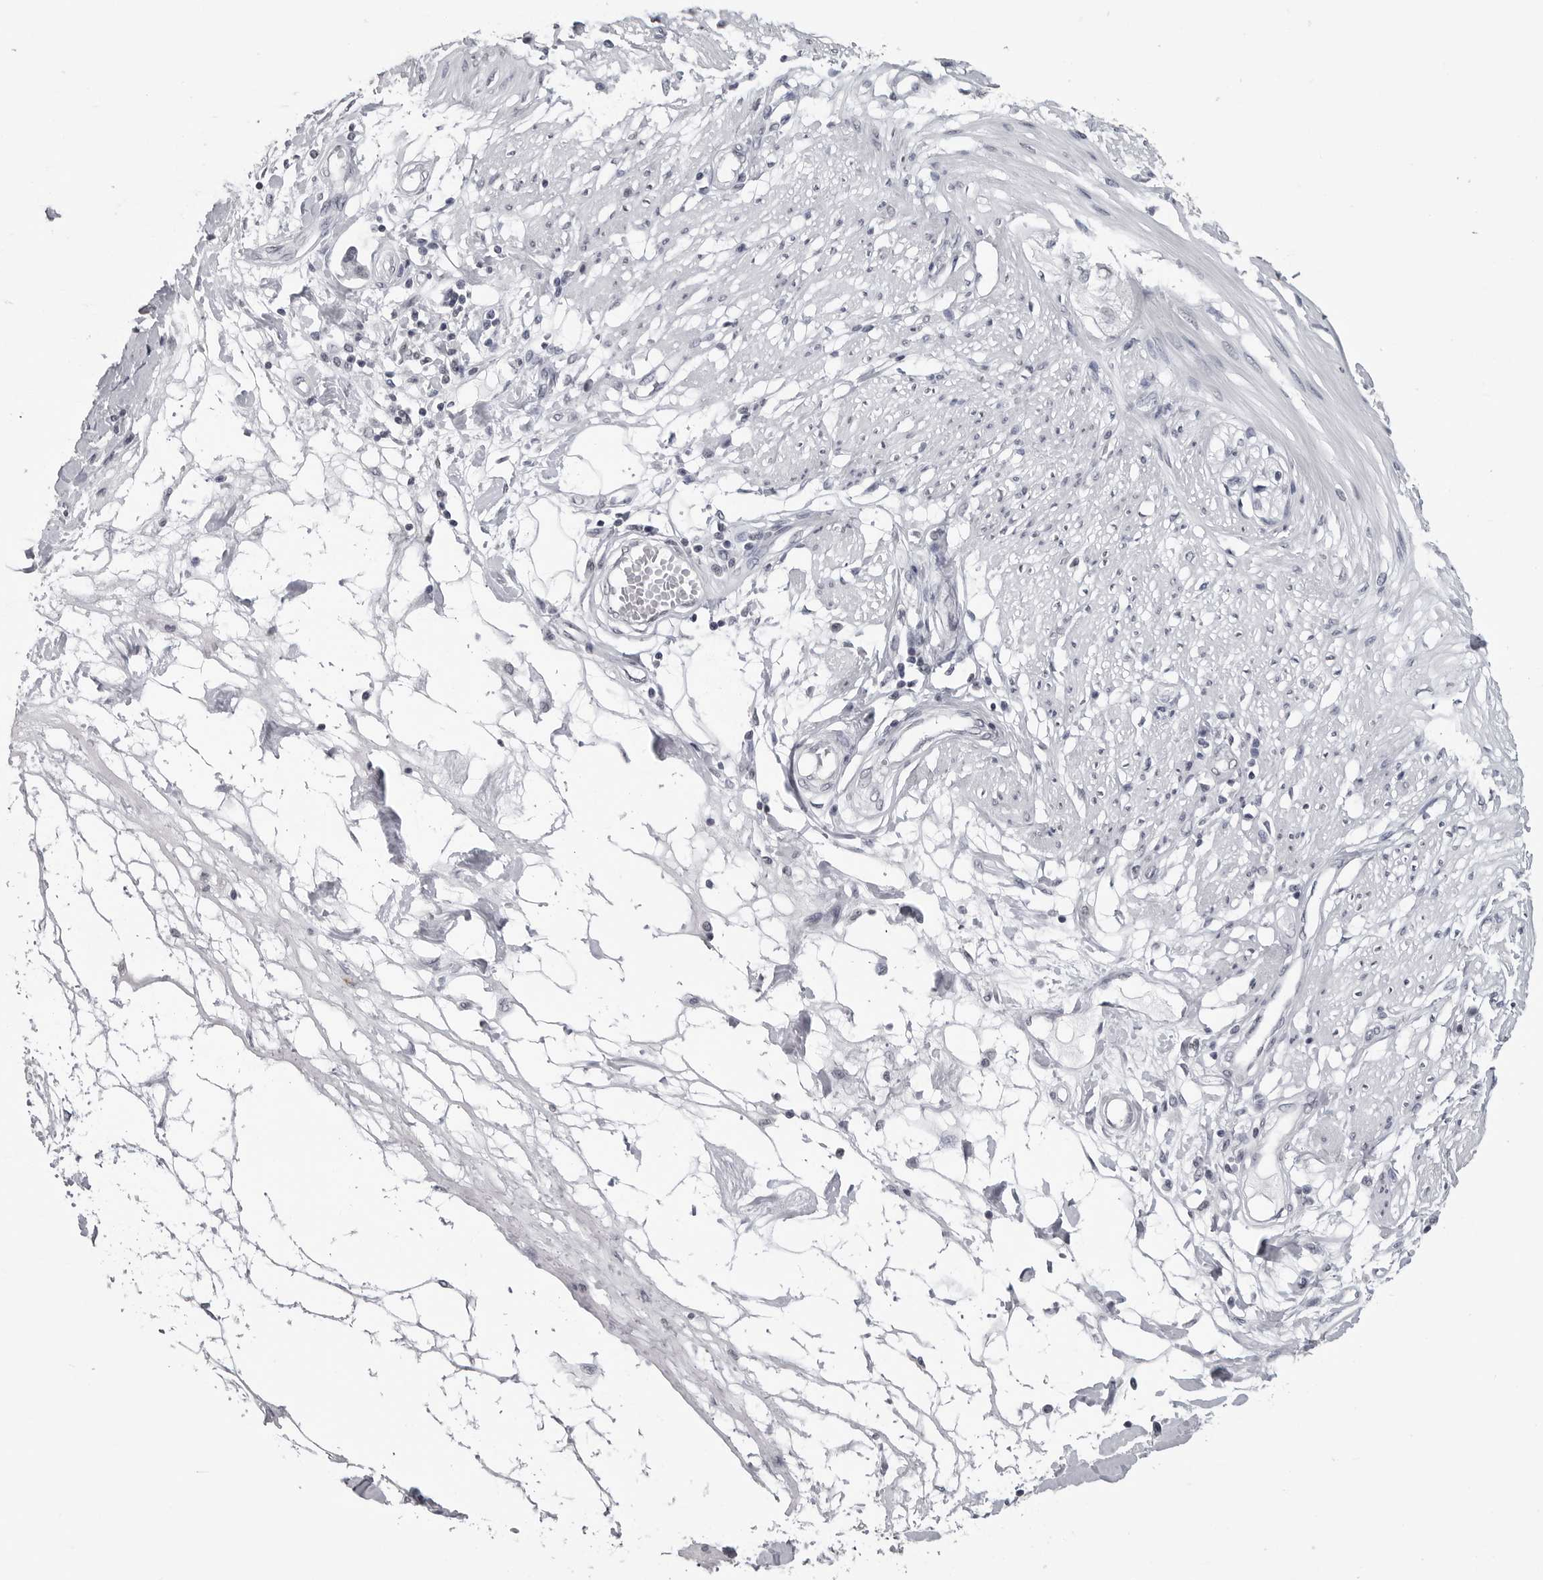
{"staining": {"intensity": "negative", "quantity": "none", "location": "none"}, "tissue": "smooth muscle", "cell_type": "Smooth muscle cells", "image_type": "normal", "snomed": [{"axis": "morphology", "description": "Normal tissue, NOS"}, {"axis": "morphology", "description": "Adenocarcinoma, NOS"}, {"axis": "topography", "description": "Smooth muscle"}, {"axis": "topography", "description": "Colon"}], "caption": "DAB (3,3'-diaminobenzidine) immunohistochemical staining of unremarkable smooth muscle shows no significant positivity in smooth muscle cells.", "gene": "DDX54", "patient": {"sex": "male", "age": 14}}